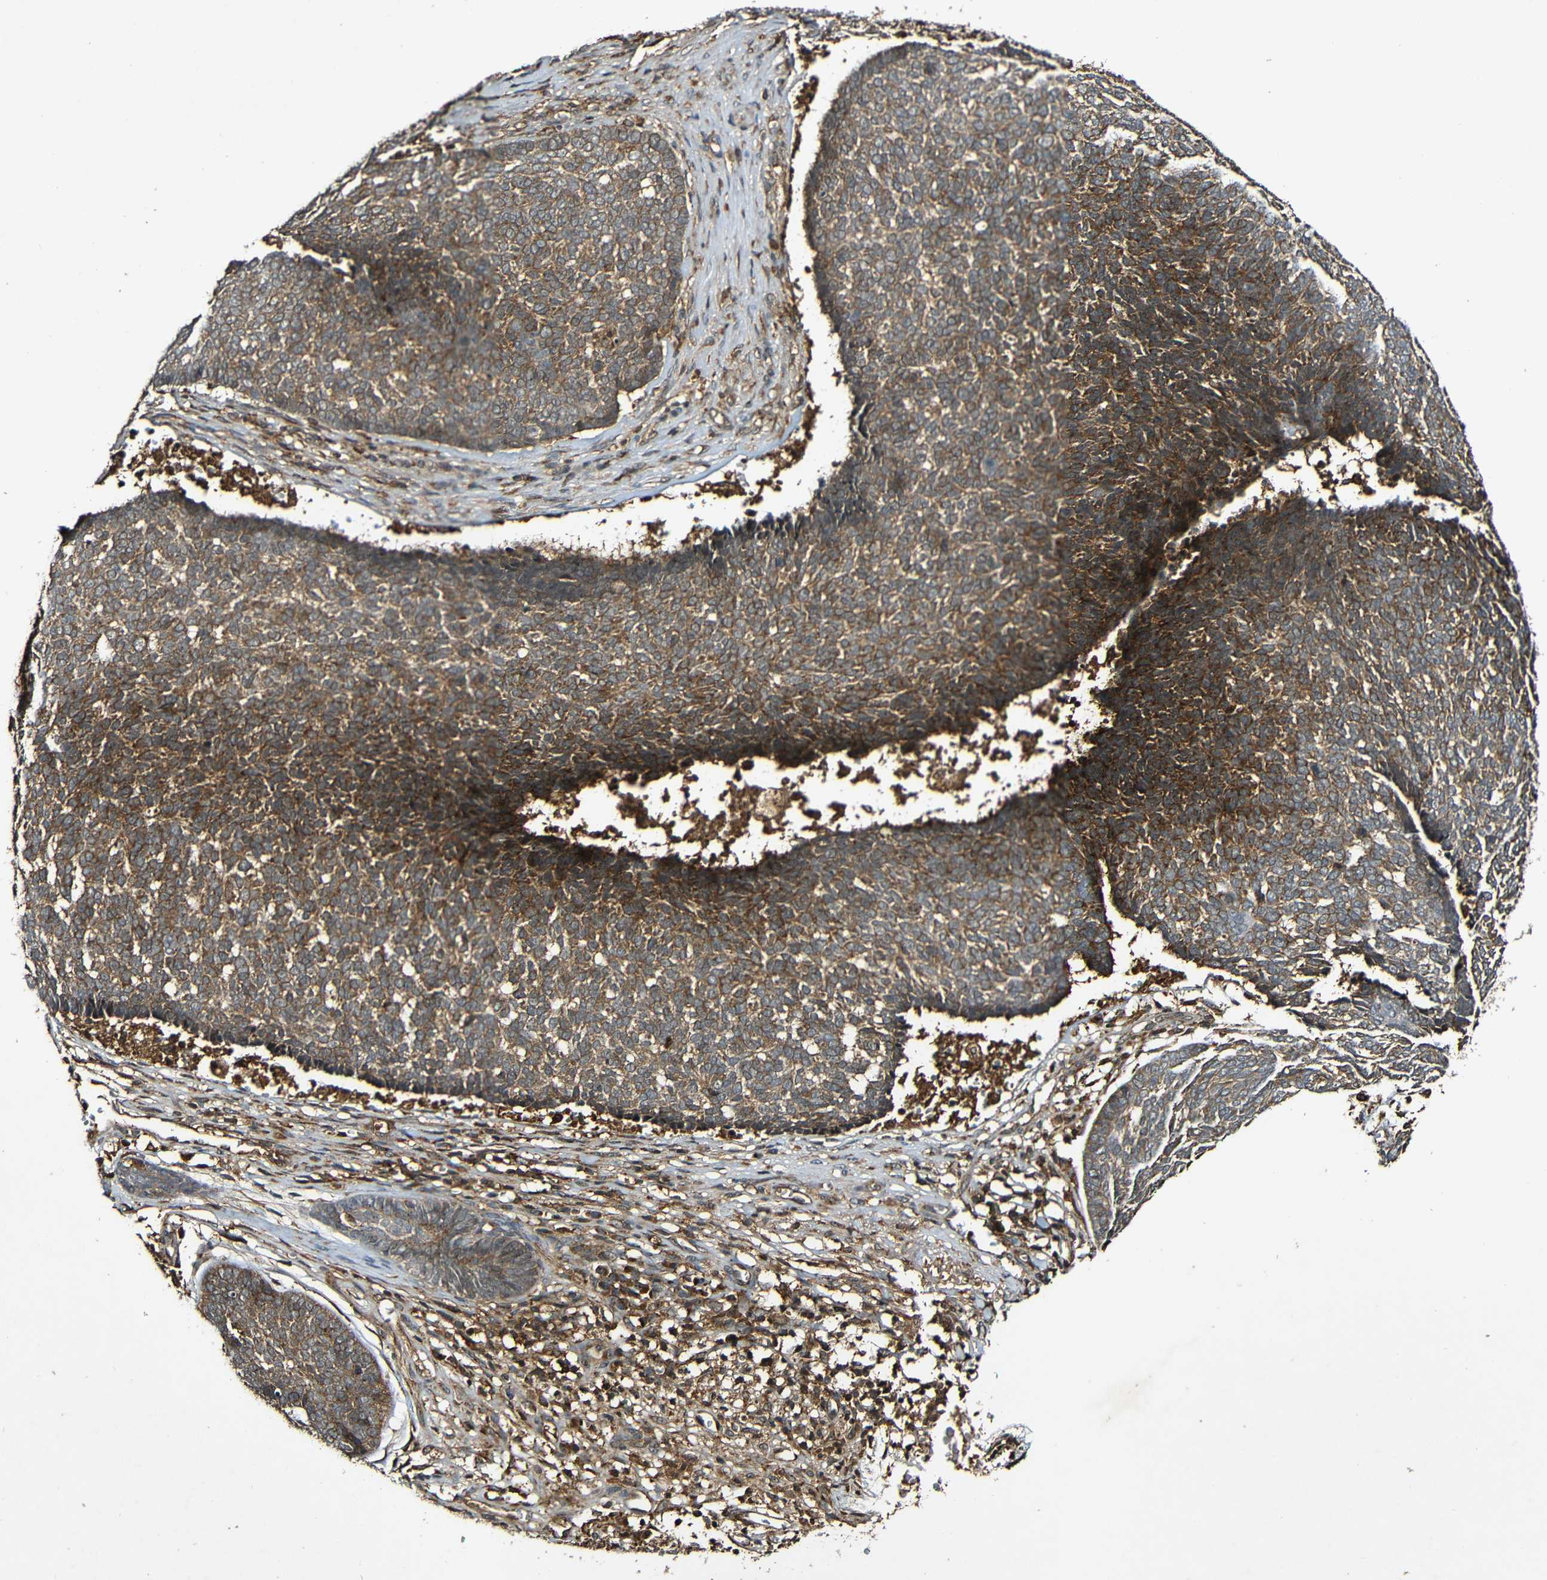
{"staining": {"intensity": "moderate", "quantity": ">75%", "location": "cytoplasmic/membranous"}, "tissue": "skin cancer", "cell_type": "Tumor cells", "image_type": "cancer", "snomed": [{"axis": "morphology", "description": "Basal cell carcinoma"}, {"axis": "topography", "description": "Skin"}], "caption": "Approximately >75% of tumor cells in human skin cancer (basal cell carcinoma) display moderate cytoplasmic/membranous protein staining as visualized by brown immunohistochemical staining.", "gene": "CASP8", "patient": {"sex": "male", "age": 84}}